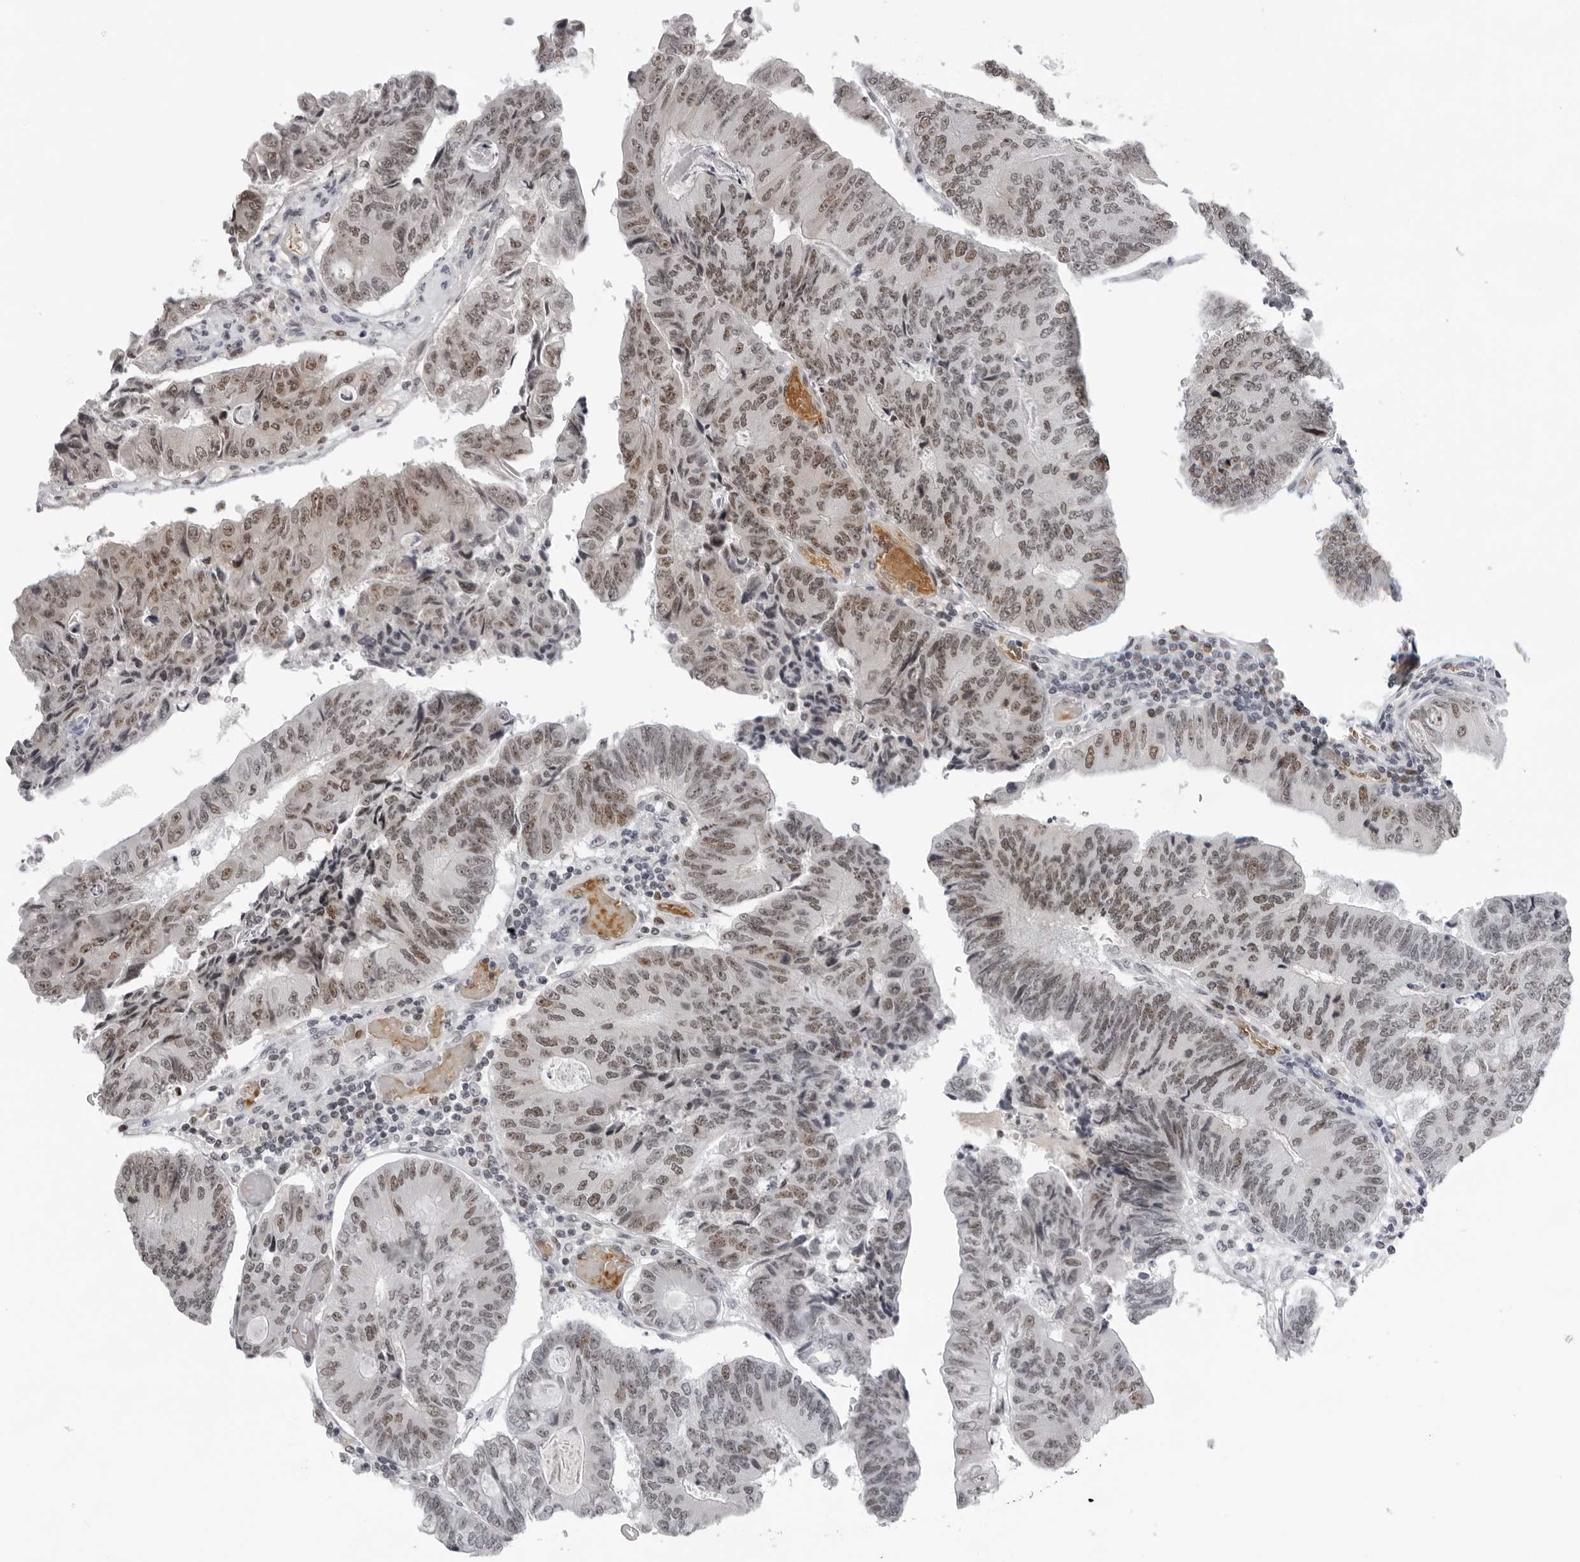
{"staining": {"intensity": "moderate", "quantity": ">75%", "location": "nuclear"}, "tissue": "colorectal cancer", "cell_type": "Tumor cells", "image_type": "cancer", "snomed": [{"axis": "morphology", "description": "Adenocarcinoma, NOS"}, {"axis": "topography", "description": "Colon"}], "caption": "Protein analysis of colorectal cancer (adenocarcinoma) tissue demonstrates moderate nuclear staining in approximately >75% of tumor cells.", "gene": "USP1", "patient": {"sex": "female", "age": 67}}